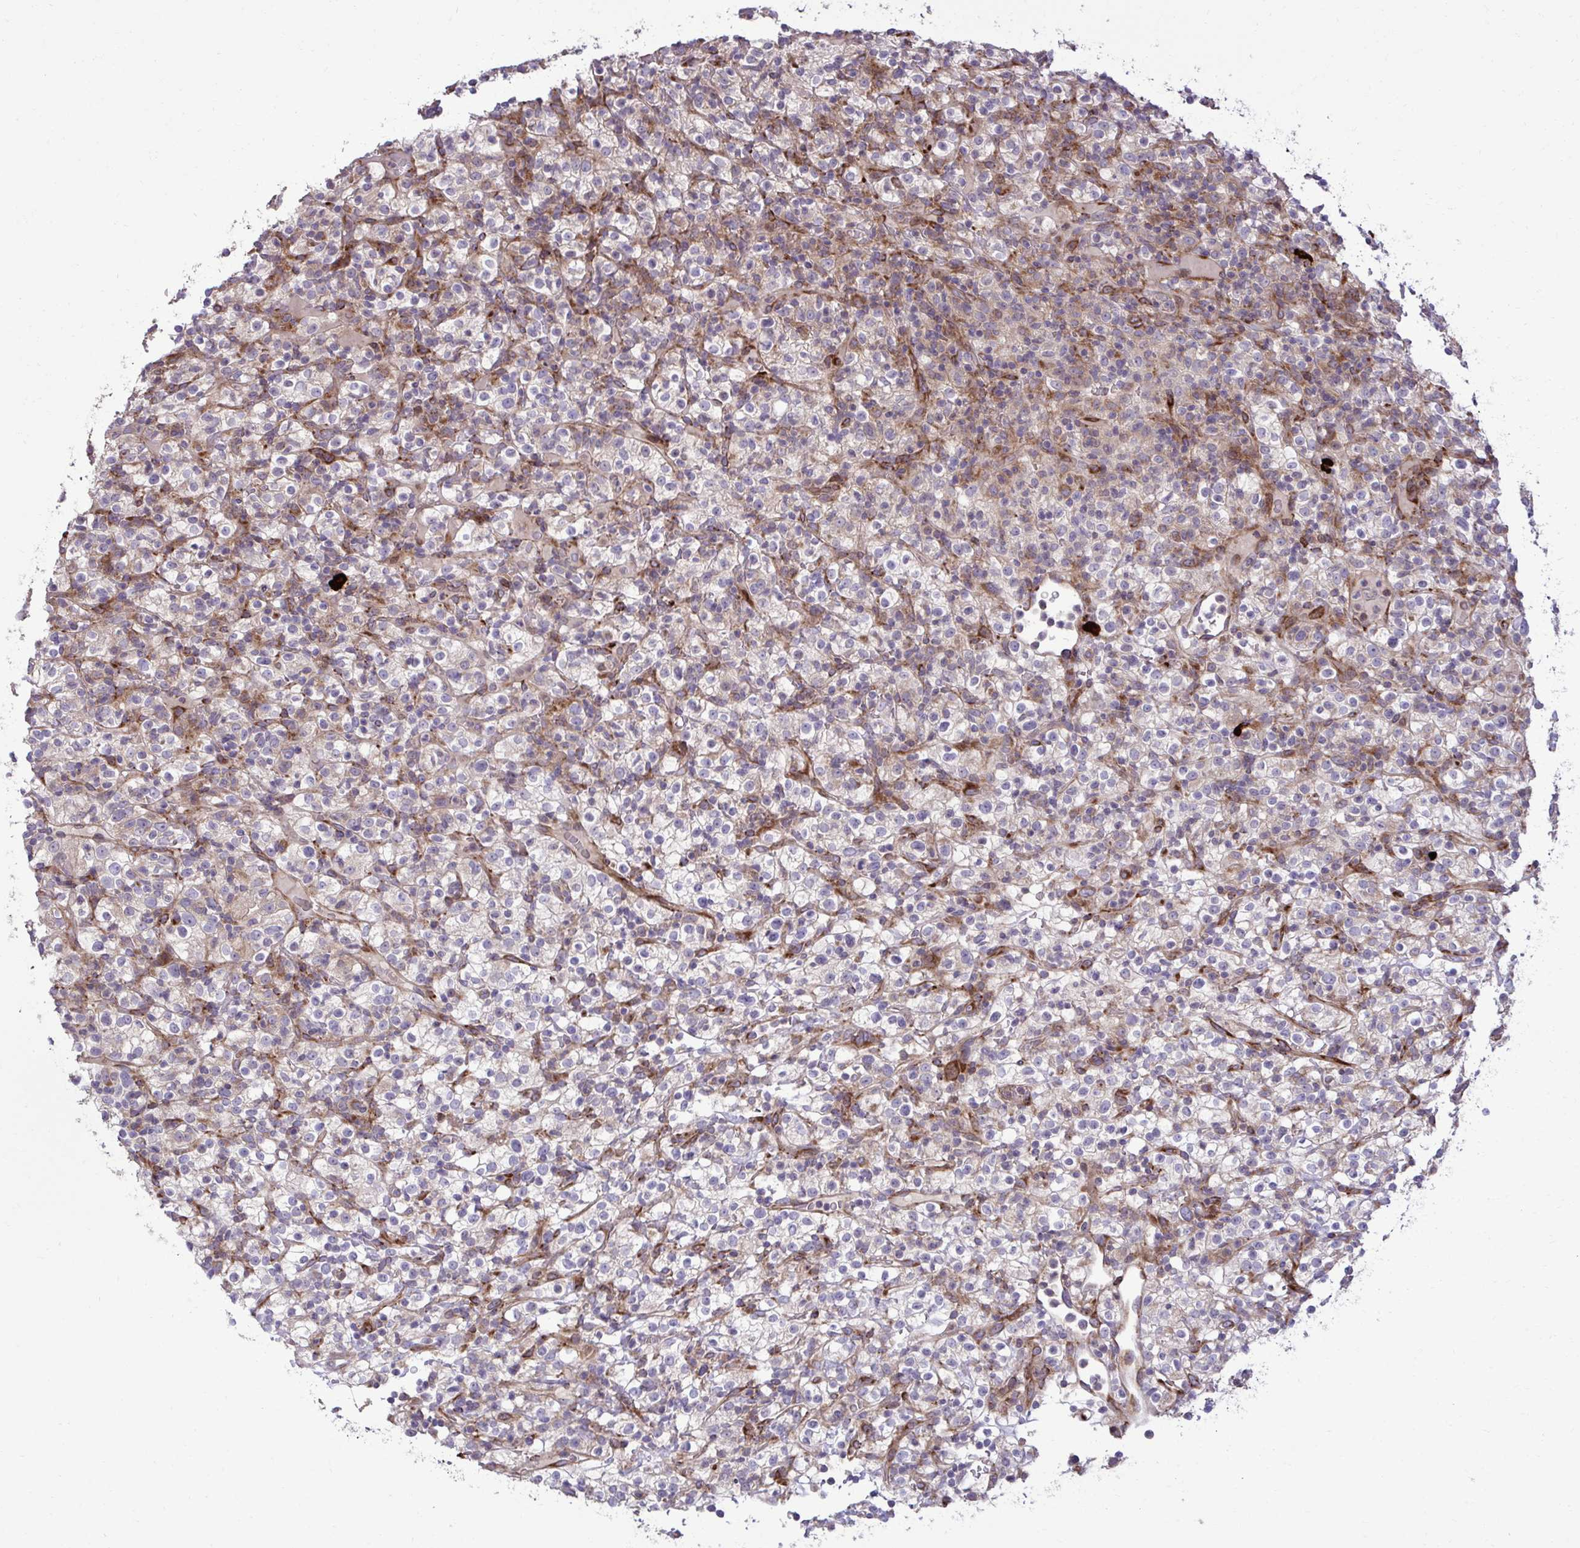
{"staining": {"intensity": "negative", "quantity": "none", "location": "none"}, "tissue": "renal cancer", "cell_type": "Tumor cells", "image_type": "cancer", "snomed": [{"axis": "morphology", "description": "Normal tissue, NOS"}, {"axis": "morphology", "description": "Adenocarcinoma, NOS"}, {"axis": "topography", "description": "Kidney"}], "caption": "Histopathology image shows no protein expression in tumor cells of renal cancer tissue.", "gene": "LIMS1", "patient": {"sex": "female", "age": 72}}